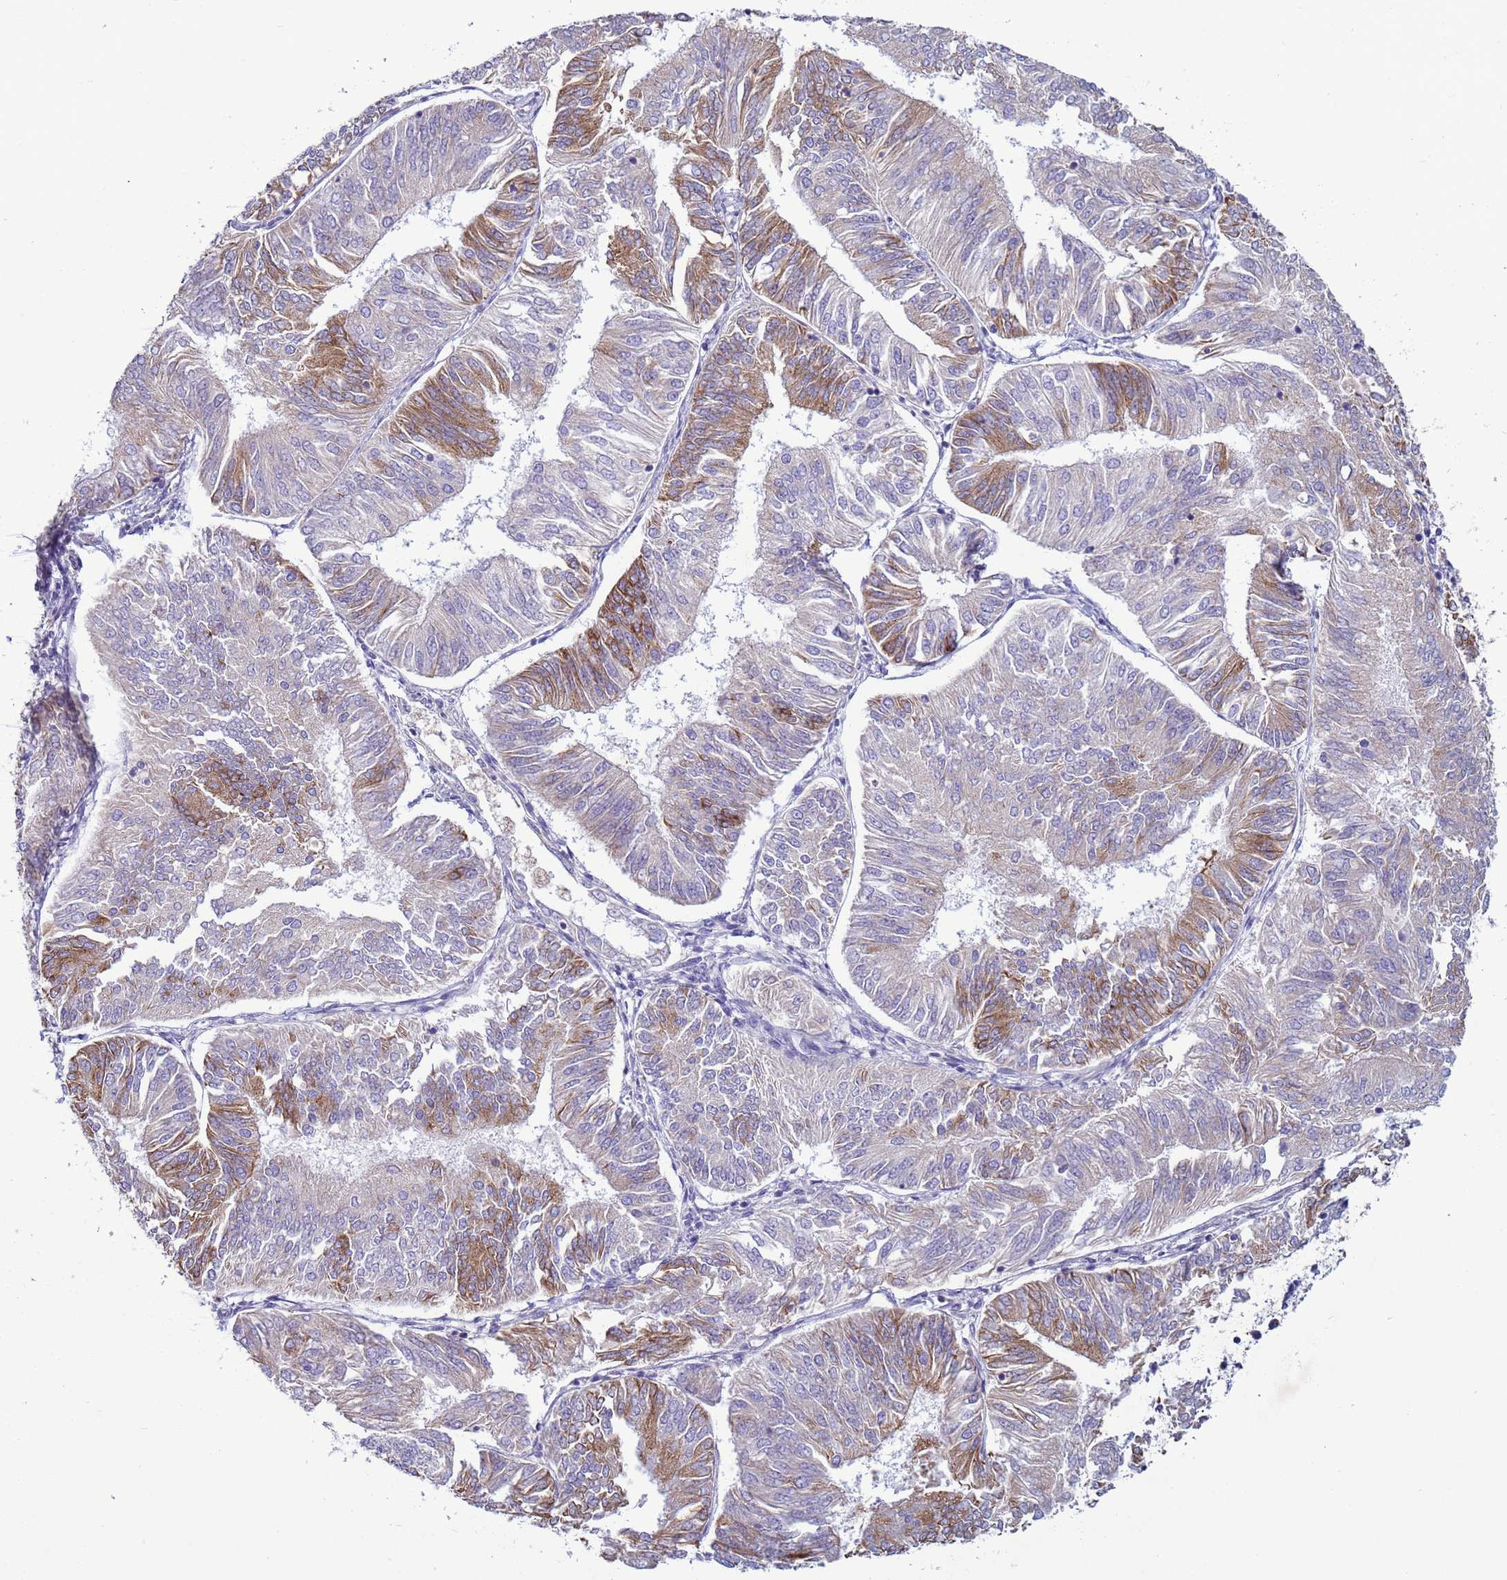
{"staining": {"intensity": "moderate", "quantity": "<25%", "location": "cytoplasmic/membranous"}, "tissue": "endometrial cancer", "cell_type": "Tumor cells", "image_type": "cancer", "snomed": [{"axis": "morphology", "description": "Adenocarcinoma, NOS"}, {"axis": "topography", "description": "Endometrium"}], "caption": "Protein expression analysis of human endometrial cancer (adenocarcinoma) reveals moderate cytoplasmic/membranous staining in about <25% of tumor cells.", "gene": "ABHD17B", "patient": {"sex": "female", "age": 58}}